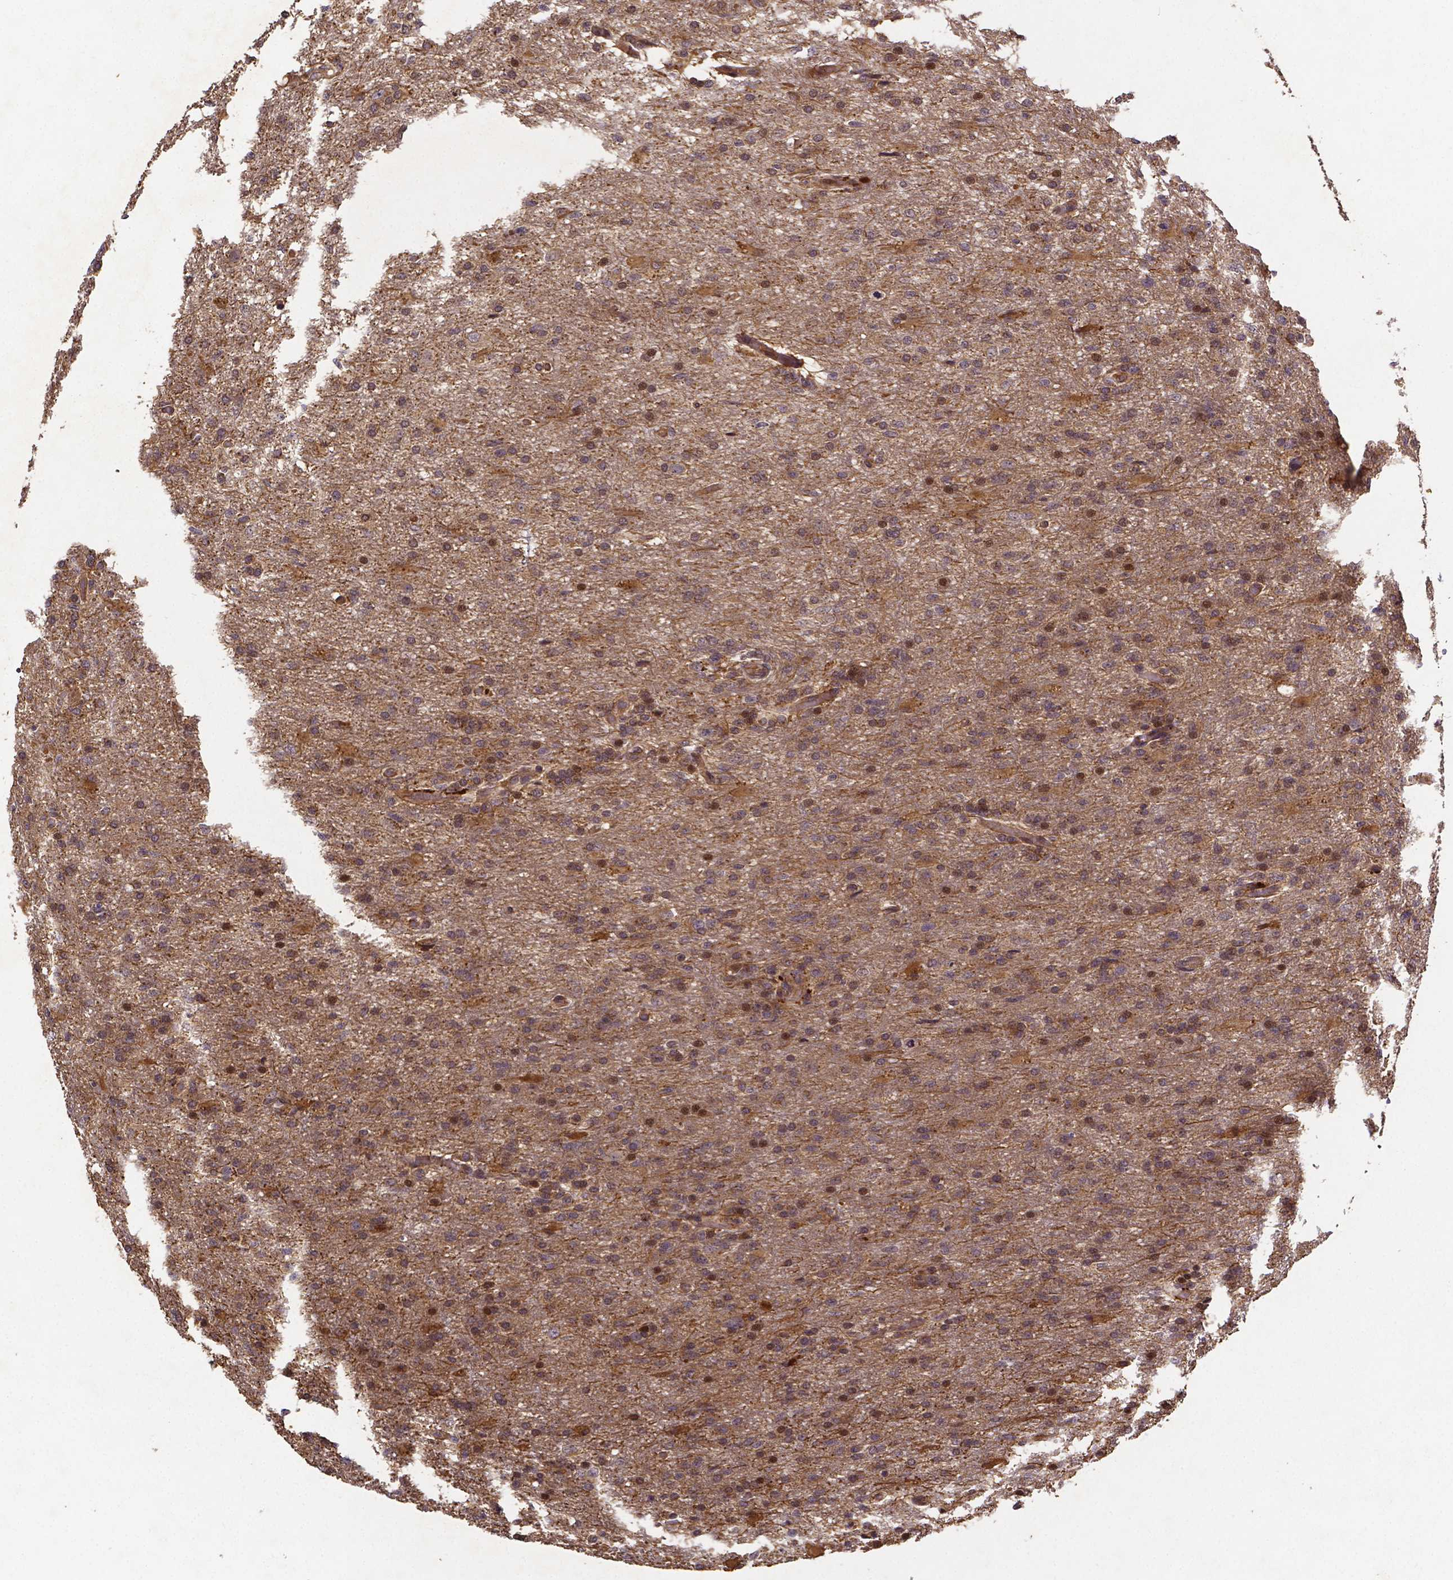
{"staining": {"intensity": "weak", "quantity": "25%-75%", "location": "cytoplasmic/membranous"}, "tissue": "glioma", "cell_type": "Tumor cells", "image_type": "cancer", "snomed": [{"axis": "morphology", "description": "Glioma, malignant, High grade"}, {"axis": "topography", "description": "Brain"}], "caption": "This is a photomicrograph of IHC staining of glioma, which shows weak staining in the cytoplasmic/membranous of tumor cells.", "gene": "RNF123", "patient": {"sex": "male", "age": 68}}